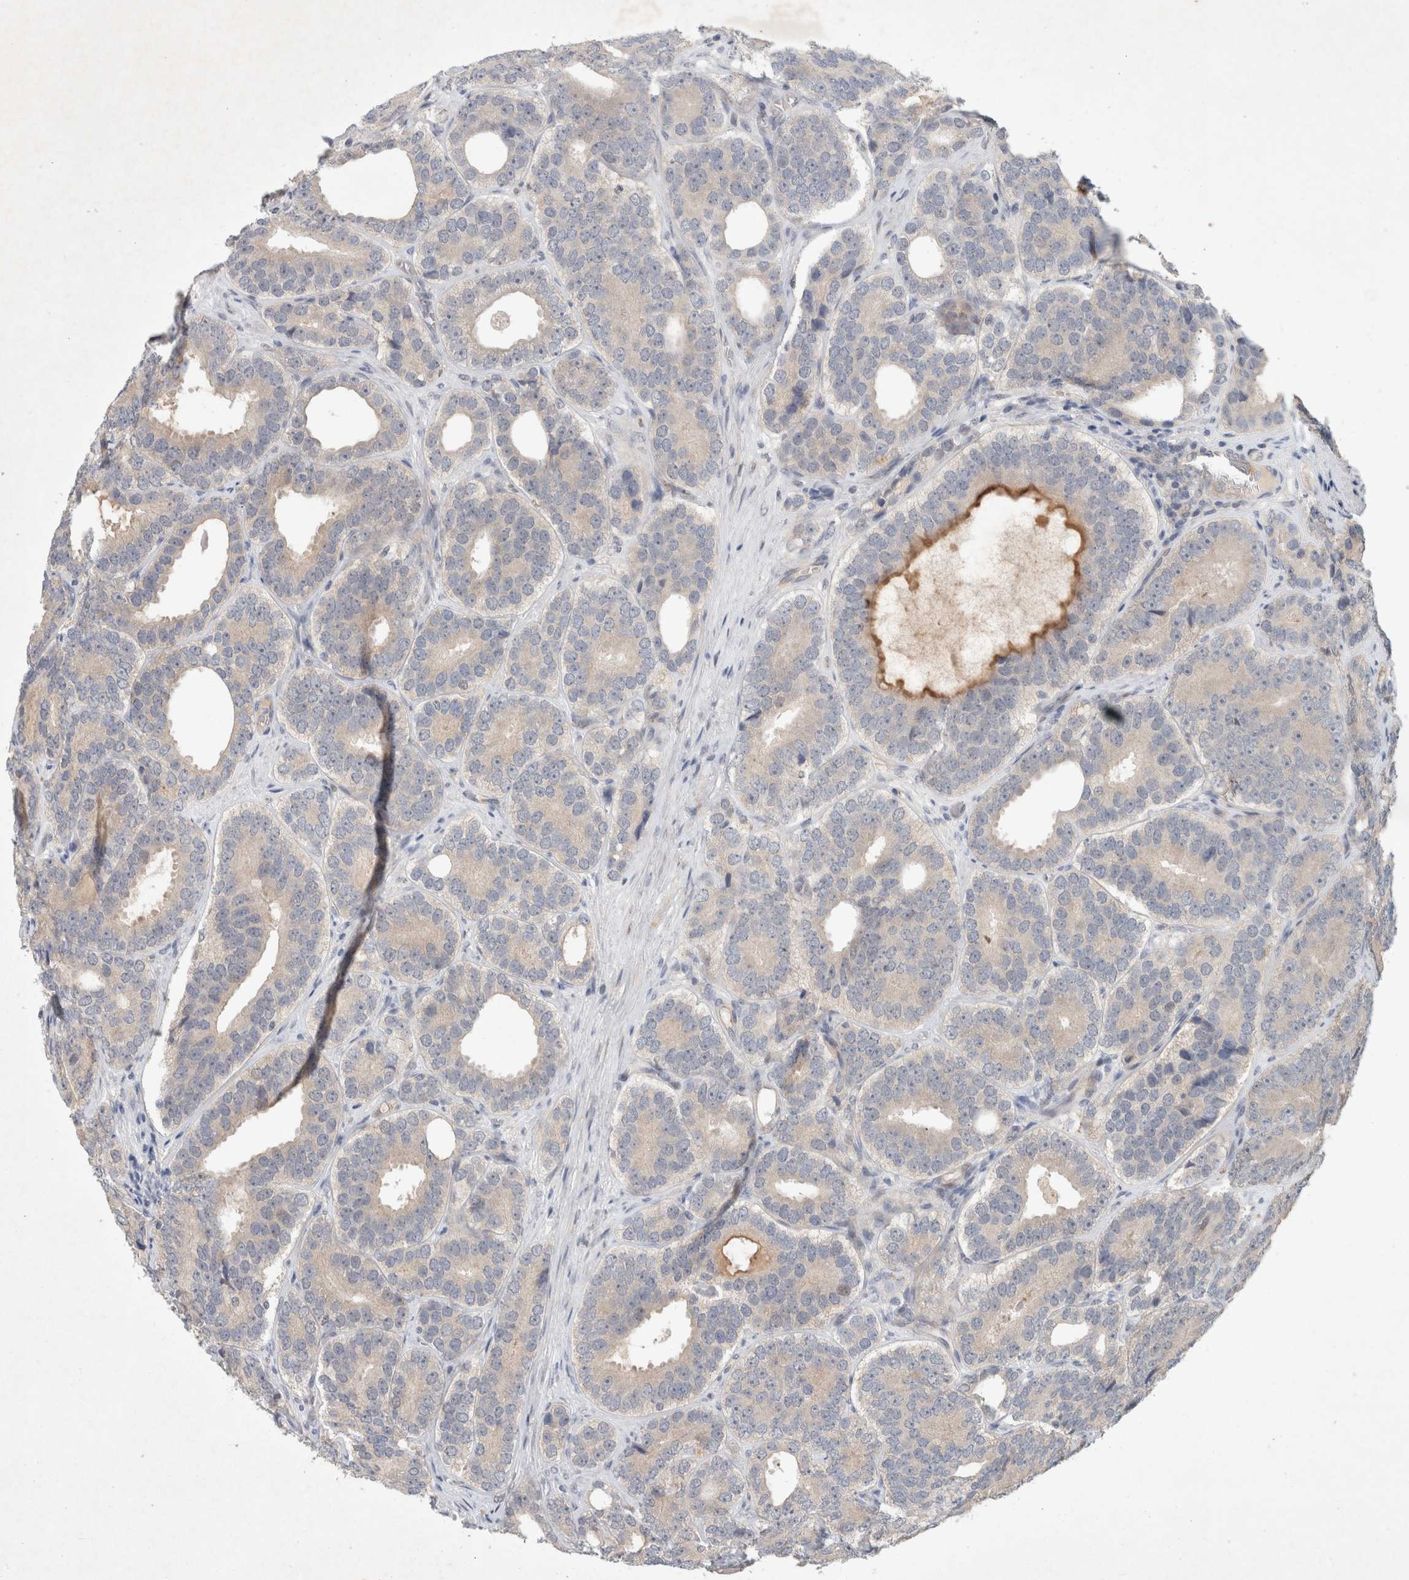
{"staining": {"intensity": "negative", "quantity": "none", "location": "none"}, "tissue": "prostate cancer", "cell_type": "Tumor cells", "image_type": "cancer", "snomed": [{"axis": "morphology", "description": "Adenocarcinoma, High grade"}, {"axis": "topography", "description": "Prostate"}], "caption": "The immunohistochemistry micrograph has no significant expression in tumor cells of prostate high-grade adenocarcinoma tissue.", "gene": "RASAL2", "patient": {"sex": "male", "age": 56}}